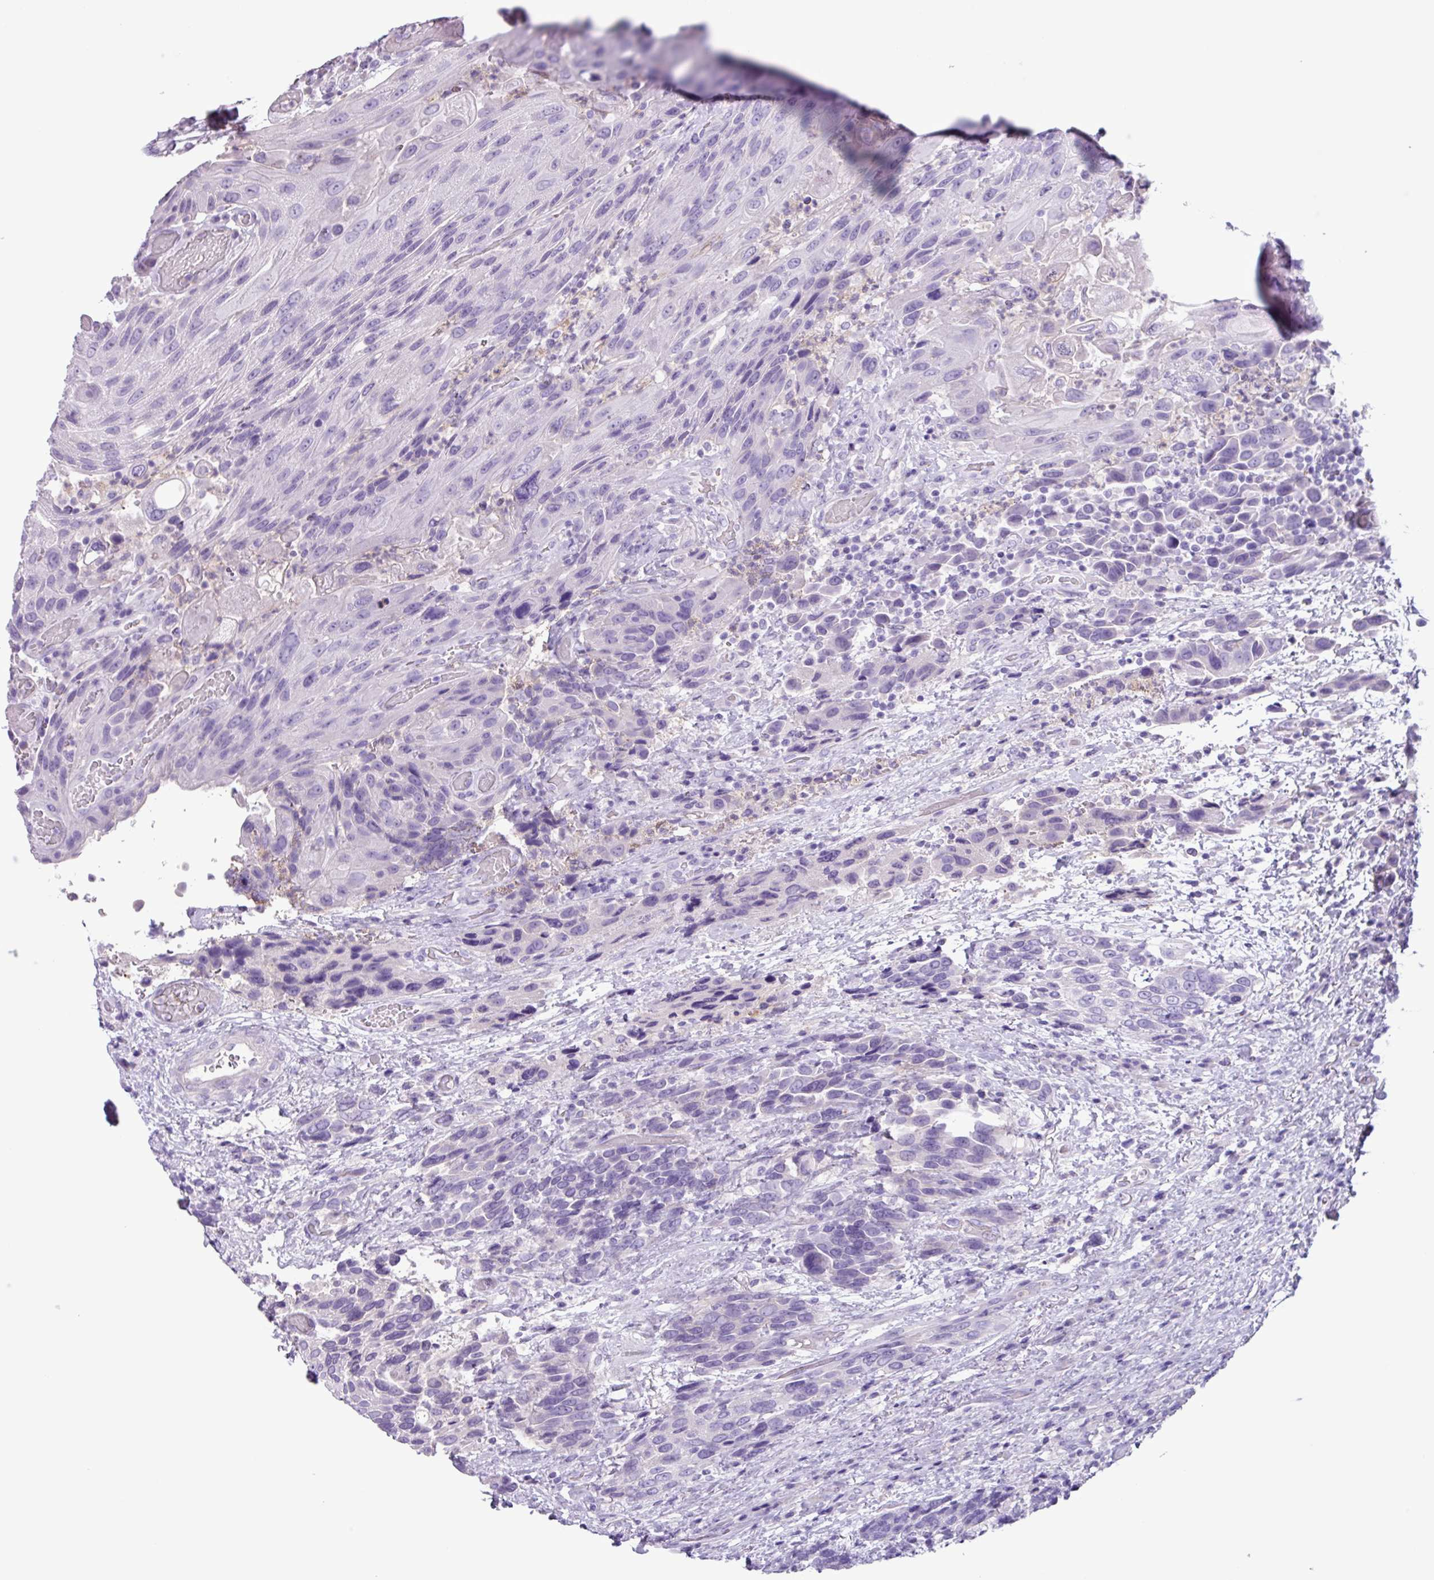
{"staining": {"intensity": "negative", "quantity": "none", "location": "none"}, "tissue": "urothelial cancer", "cell_type": "Tumor cells", "image_type": "cancer", "snomed": [{"axis": "morphology", "description": "Urothelial carcinoma, High grade"}, {"axis": "topography", "description": "Urinary bladder"}], "caption": "Immunohistochemistry (IHC) image of urothelial cancer stained for a protein (brown), which reveals no staining in tumor cells.", "gene": "CYSTM1", "patient": {"sex": "female", "age": 70}}